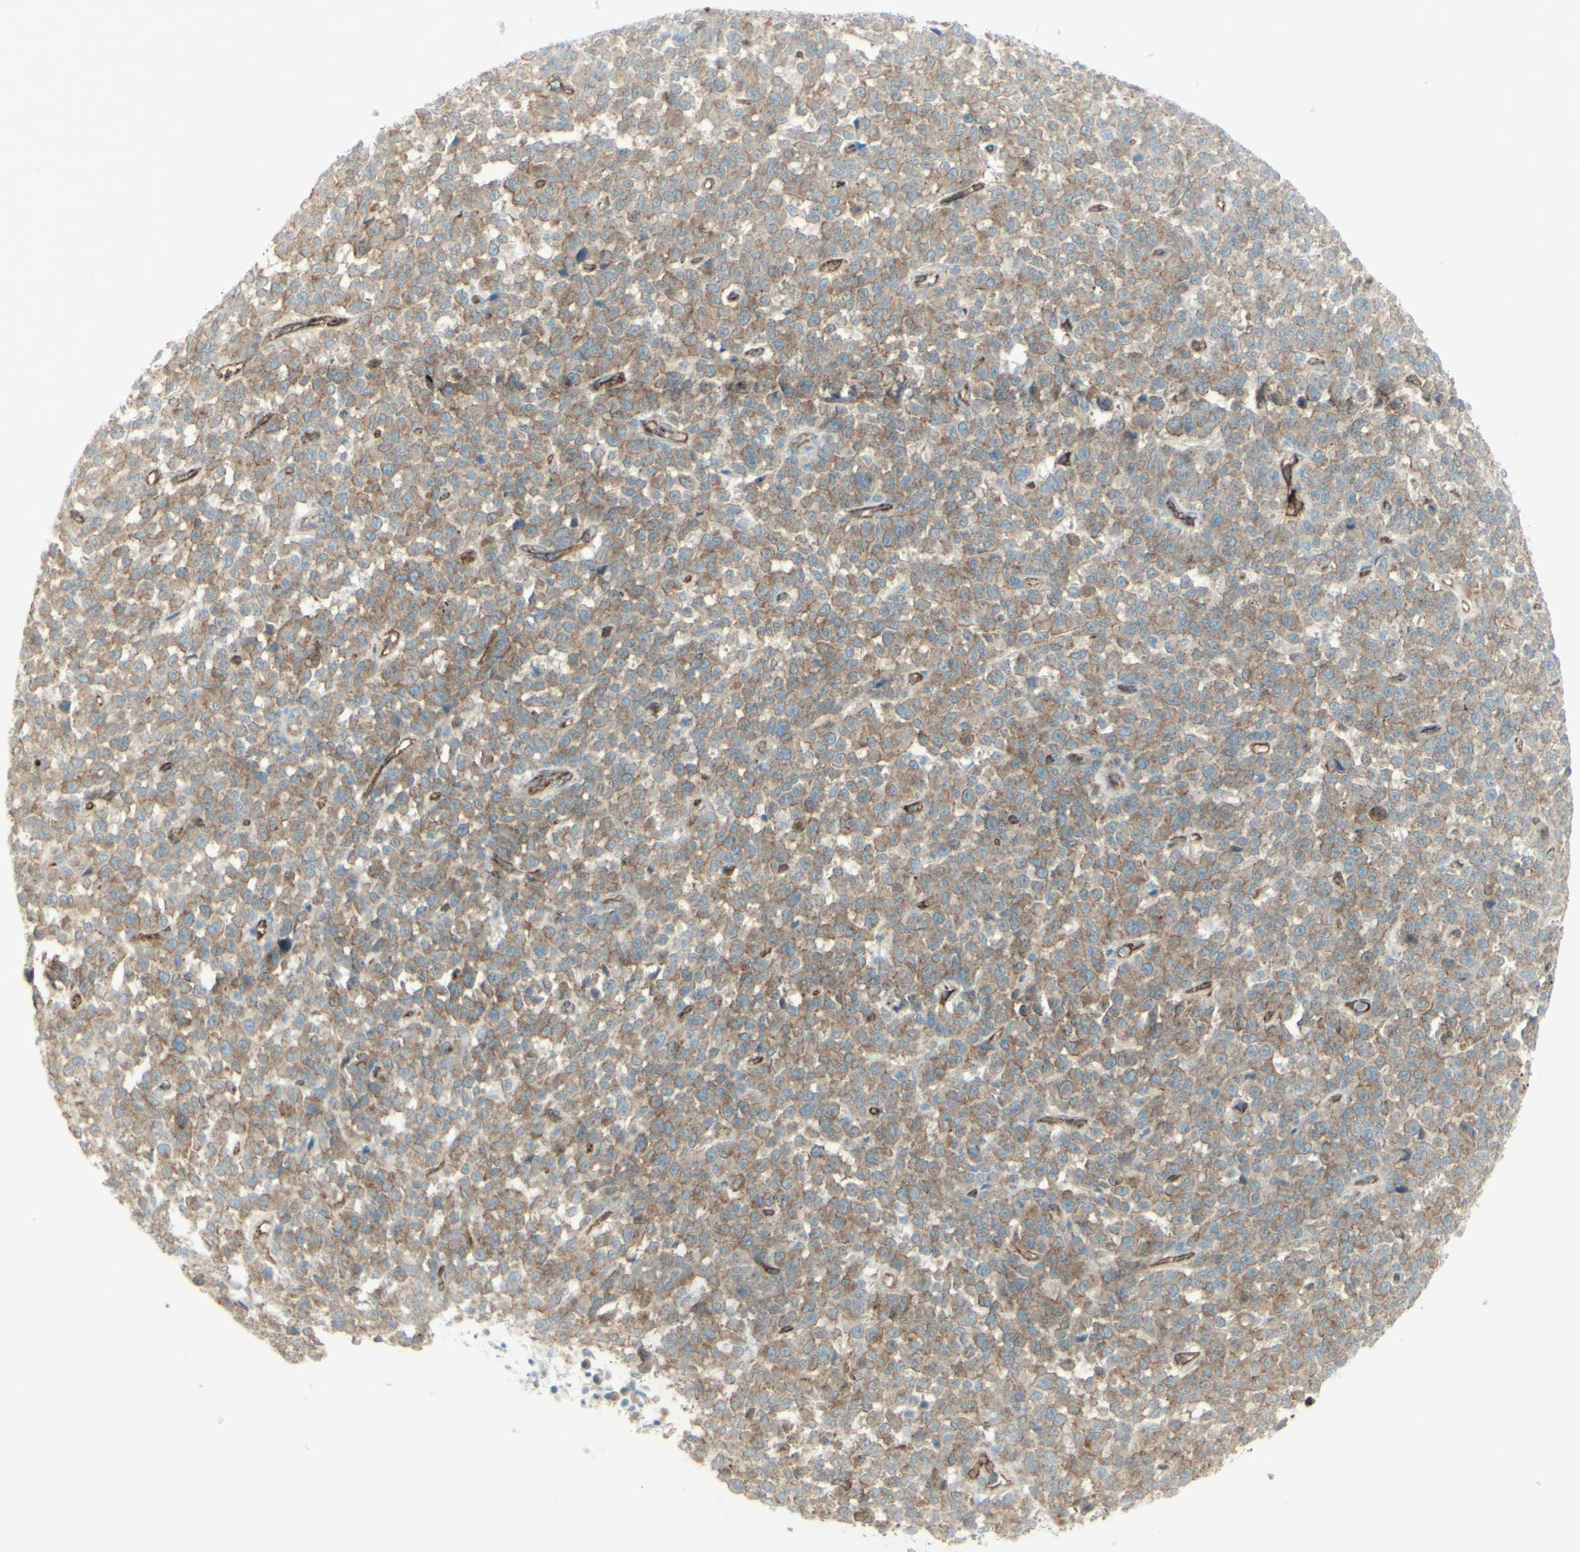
{"staining": {"intensity": "moderate", "quantity": "25%-75%", "location": "cytoplasmic/membranous"}, "tissue": "melanoma", "cell_type": "Tumor cells", "image_type": "cancer", "snomed": [{"axis": "morphology", "description": "Malignant melanoma, NOS"}, {"axis": "topography", "description": "Skin"}], "caption": "Immunohistochemistry (IHC) staining of malignant melanoma, which shows medium levels of moderate cytoplasmic/membranous expression in about 25%-75% of tumor cells indicating moderate cytoplasmic/membranous protein expression. The staining was performed using DAB (3,3'-diaminobenzidine) (brown) for protein detection and nuclei were counterstained in hematoxylin (blue).", "gene": "MYO6", "patient": {"sex": "female", "age": 82}}